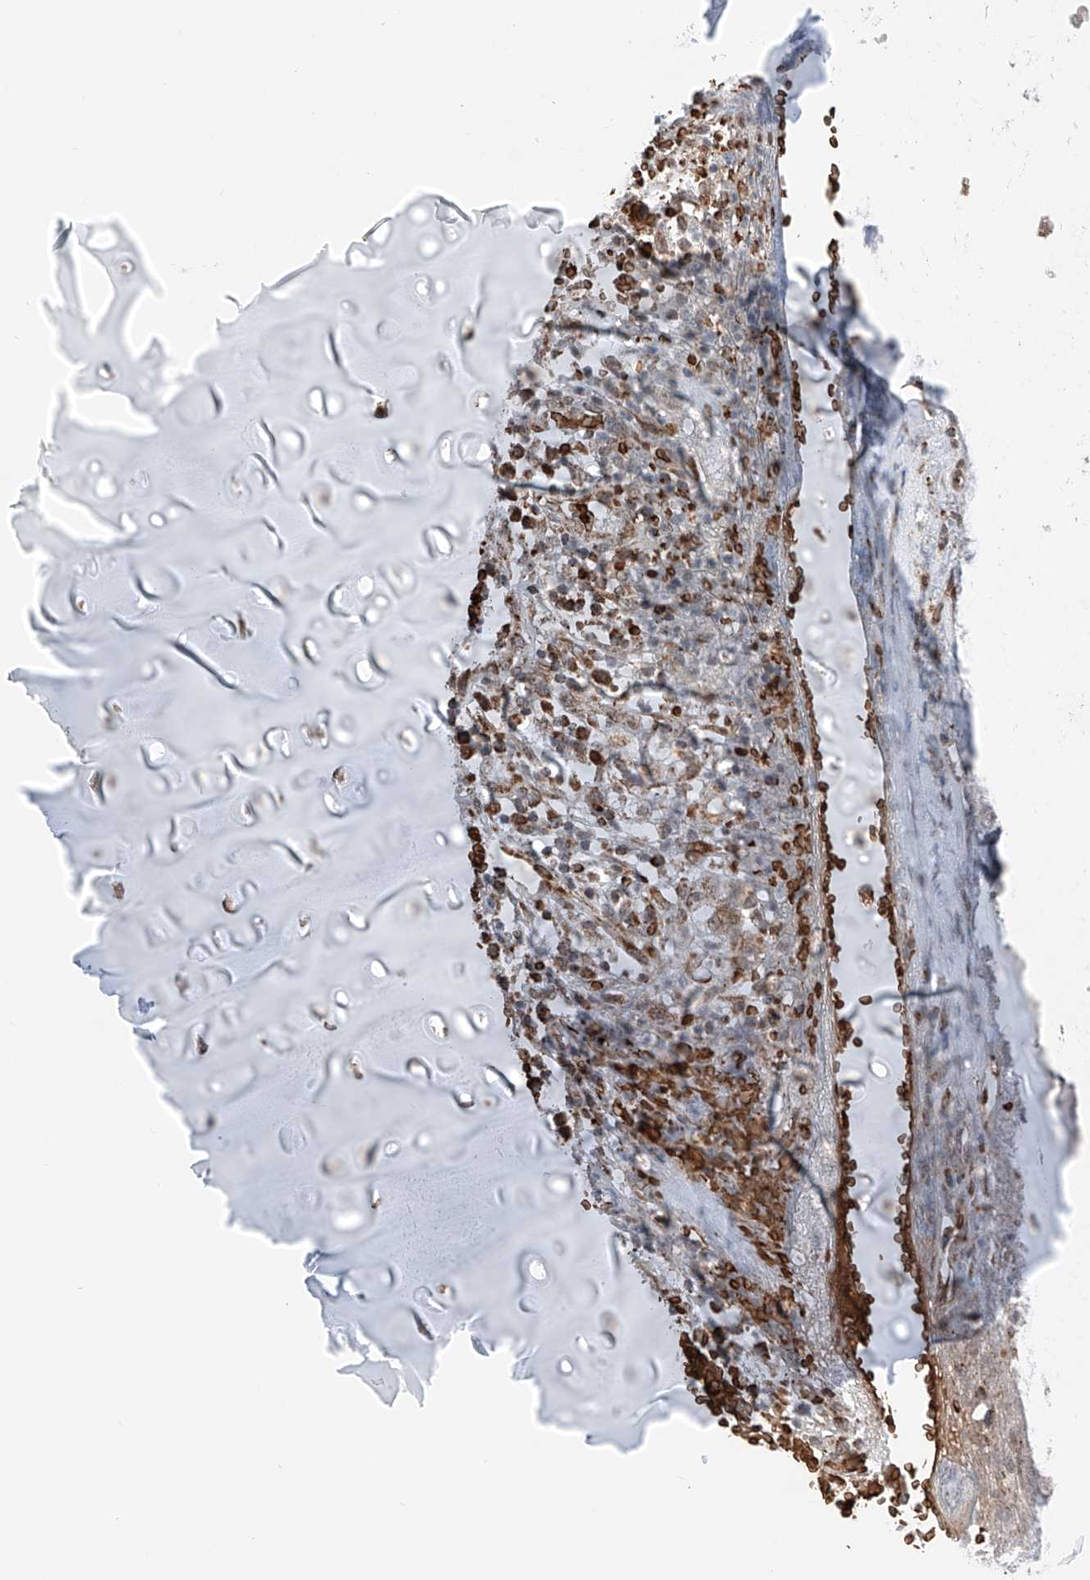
{"staining": {"intensity": "moderate", "quantity": ">75%", "location": "cytoplasmic/membranous"}, "tissue": "adipose tissue", "cell_type": "Adipocytes", "image_type": "normal", "snomed": [{"axis": "morphology", "description": "Normal tissue, NOS"}, {"axis": "morphology", "description": "Basal cell carcinoma"}, {"axis": "topography", "description": "Cartilage tissue"}, {"axis": "topography", "description": "Nasopharynx"}, {"axis": "topography", "description": "Oral tissue"}], "caption": "The micrograph demonstrates immunohistochemical staining of benign adipose tissue. There is moderate cytoplasmic/membranous expression is seen in approximately >75% of adipocytes. (DAB IHC with brightfield microscopy, high magnification).", "gene": "ZSCAN29", "patient": {"sex": "female", "age": 77}}